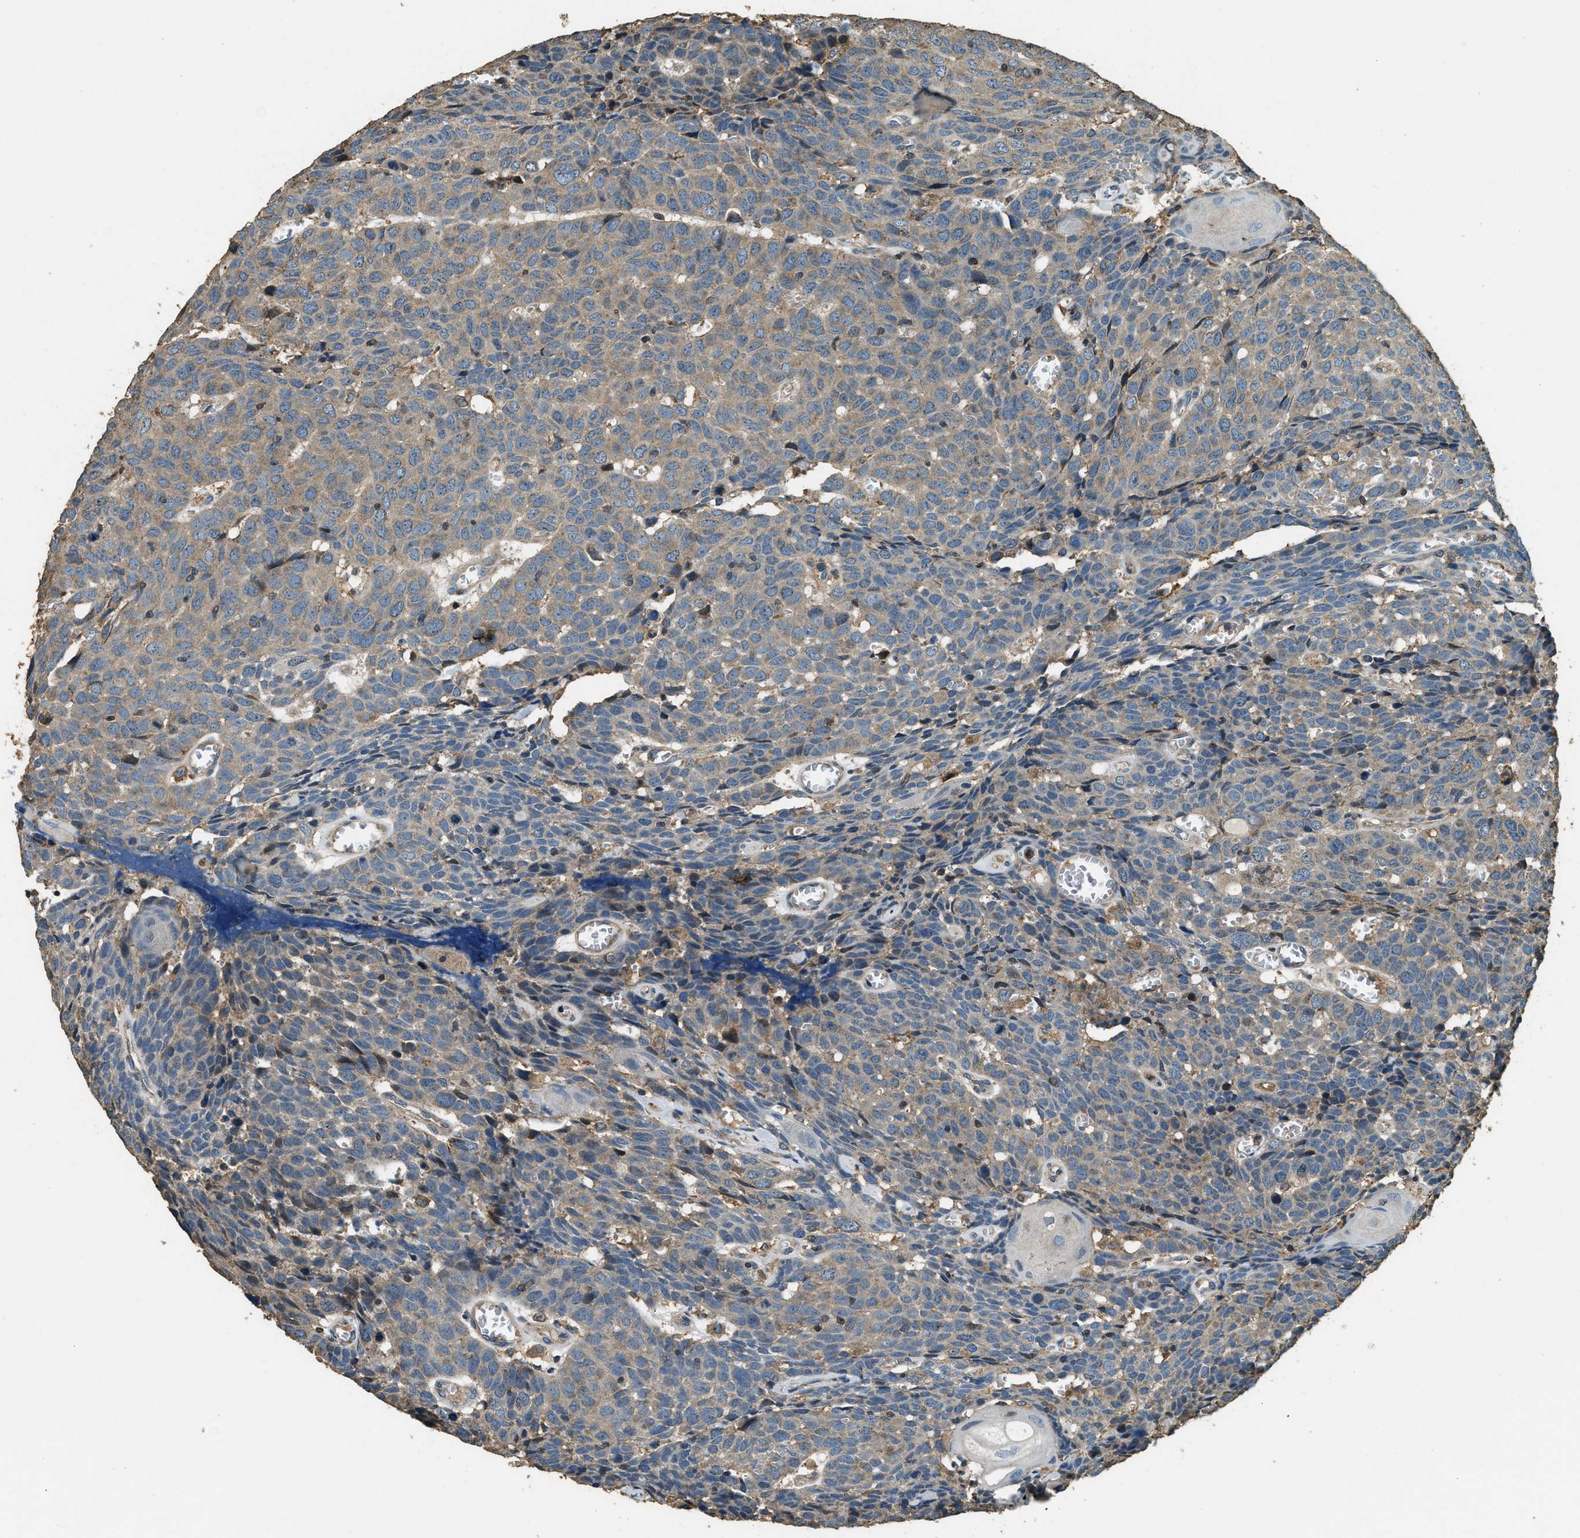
{"staining": {"intensity": "weak", "quantity": "25%-75%", "location": "cytoplasmic/membranous"}, "tissue": "head and neck cancer", "cell_type": "Tumor cells", "image_type": "cancer", "snomed": [{"axis": "morphology", "description": "Squamous cell carcinoma, NOS"}, {"axis": "topography", "description": "Head-Neck"}], "caption": "Immunohistochemistry (IHC) of head and neck cancer shows low levels of weak cytoplasmic/membranous positivity in about 25%-75% of tumor cells.", "gene": "ERGIC1", "patient": {"sex": "male", "age": 66}}